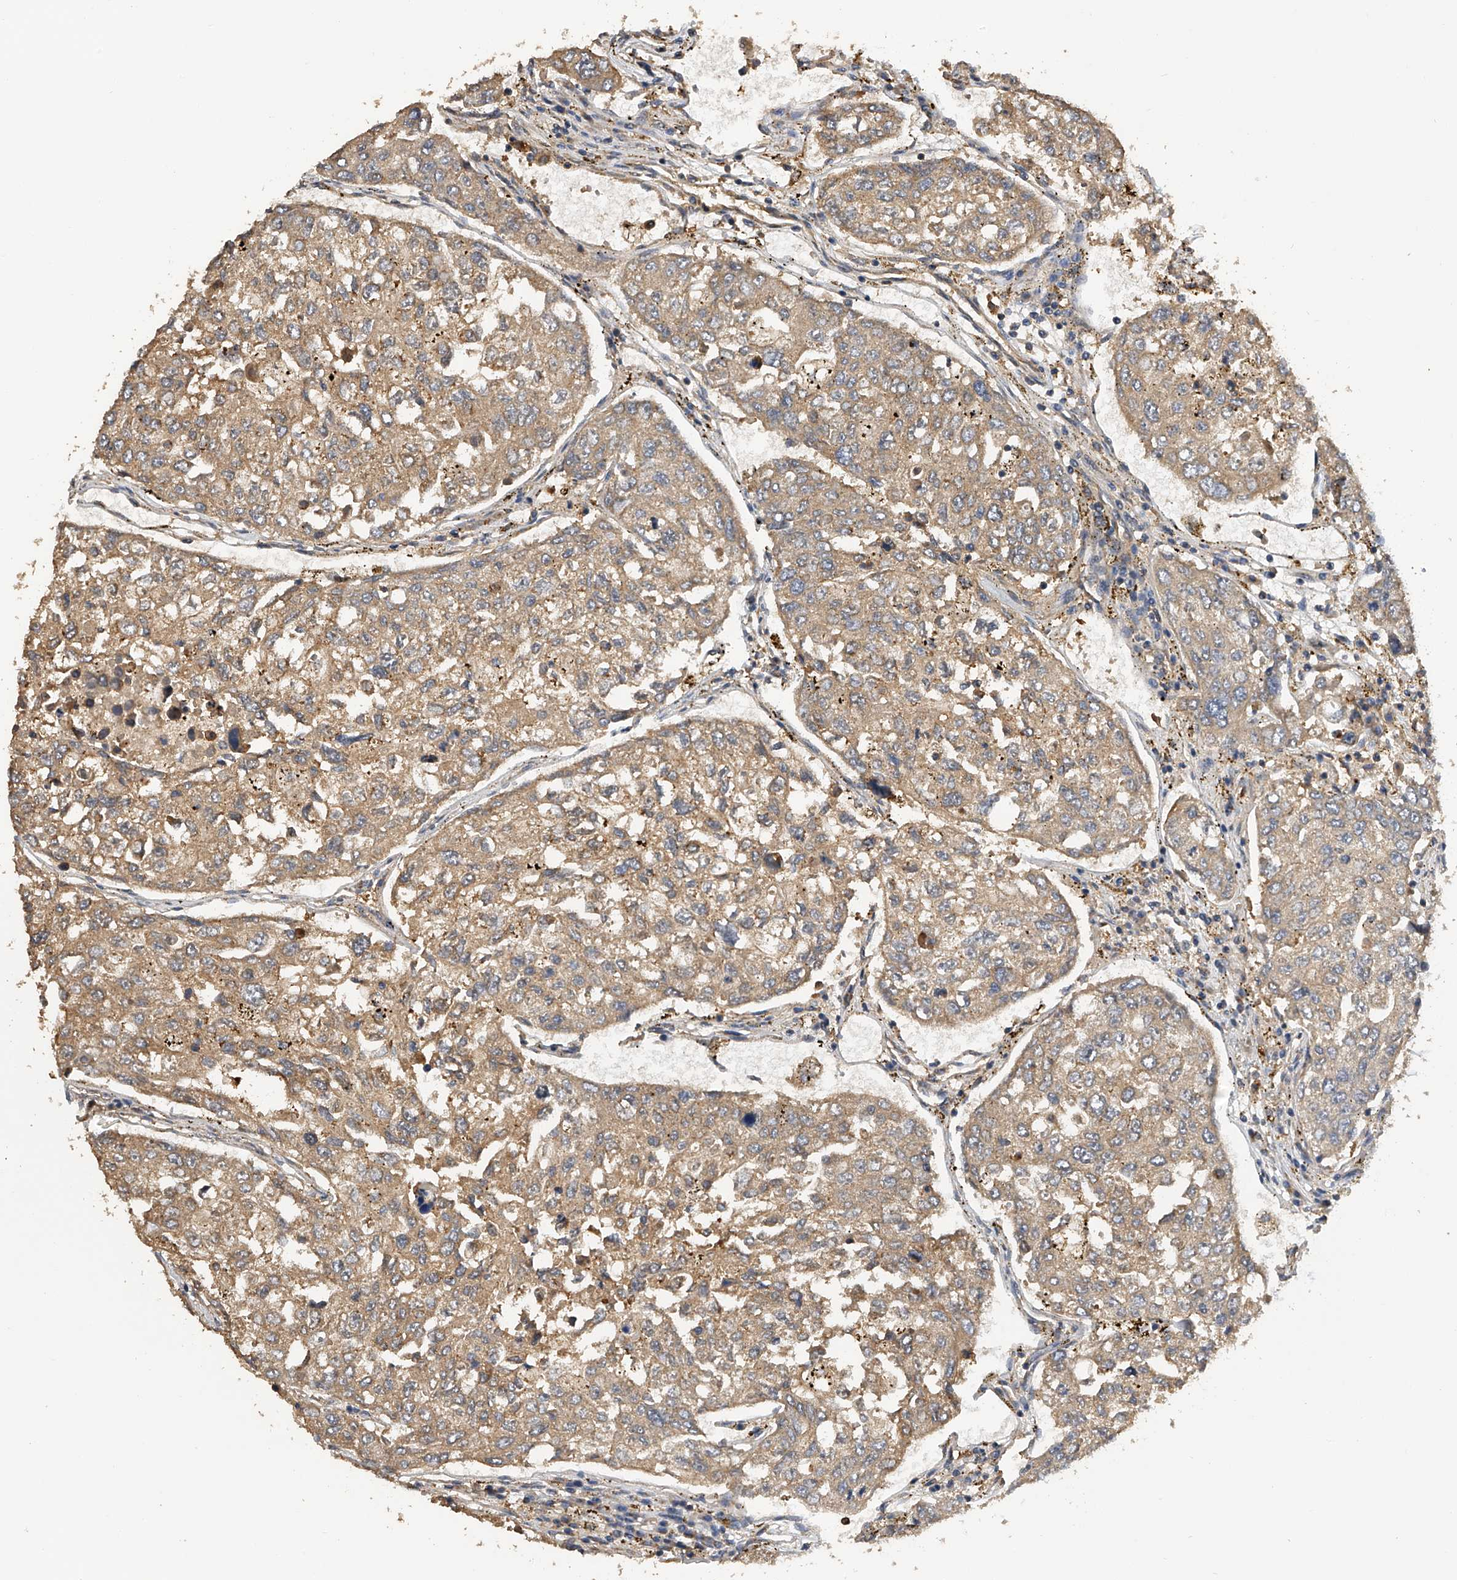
{"staining": {"intensity": "moderate", "quantity": ">75%", "location": "cytoplasmic/membranous"}, "tissue": "urothelial cancer", "cell_type": "Tumor cells", "image_type": "cancer", "snomed": [{"axis": "morphology", "description": "Urothelial carcinoma, High grade"}, {"axis": "topography", "description": "Lymph node"}, {"axis": "topography", "description": "Urinary bladder"}], "caption": "DAB (3,3'-diaminobenzidine) immunohistochemical staining of human urothelial cancer displays moderate cytoplasmic/membranous protein staining in approximately >75% of tumor cells.", "gene": "PTPRA", "patient": {"sex": "male", "age": 51}}